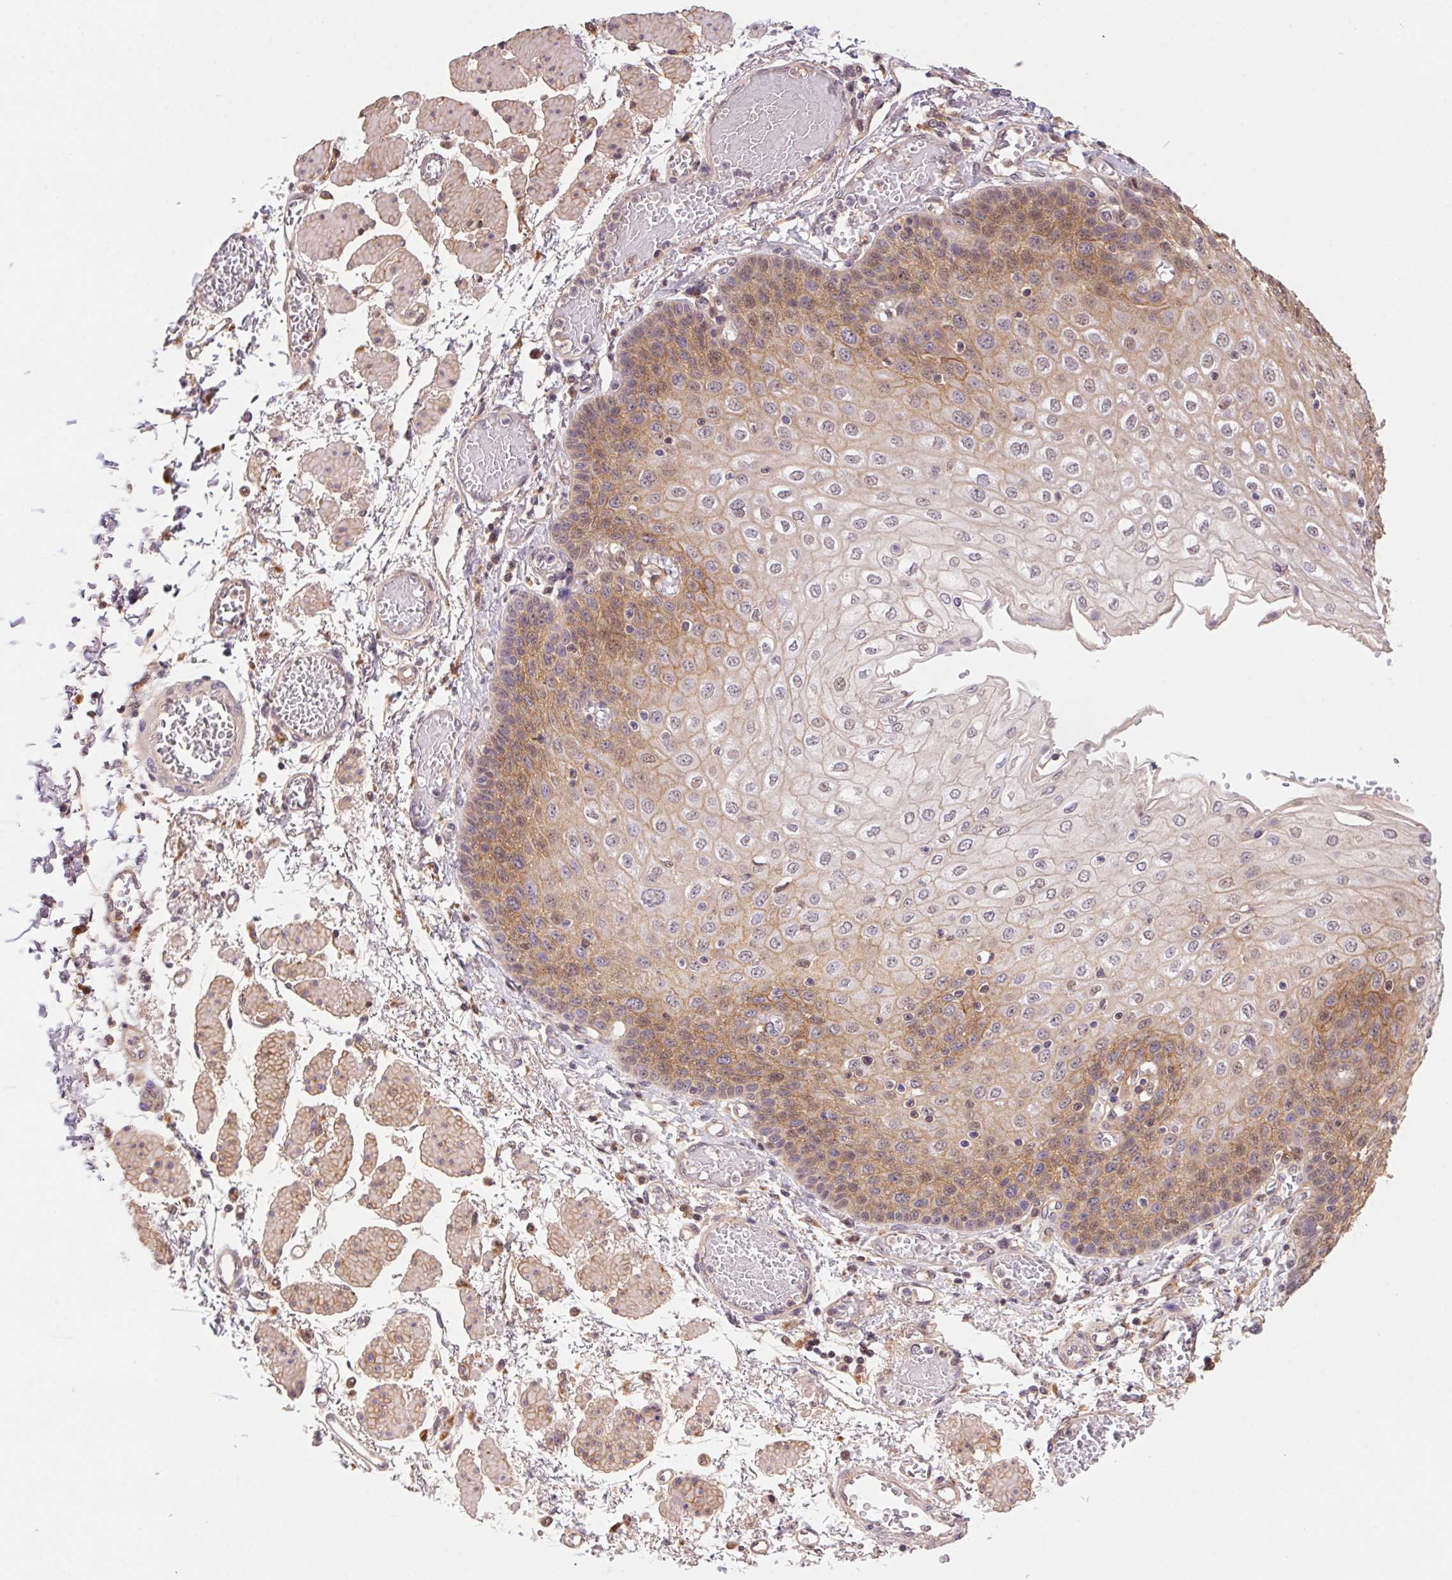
{"staining": {"intensity": "weak", "quantity": "25%-75%", "location": "cytoplasmic/membranous,nuclear"}, "tissue": "esophagus", "cell_type": "Squamous epithelial cells", "image_type": "normal", "snomed": [{"axis": "morphology", "description": "Normal tissue, NOS"}, {"axis": "morphology", "description": "Adenocarcinoma, NOS"}, {"axis": "topography", "description": "Esophagus"}], "caption": "The micrograph shows a brown stain indicating the presence of a protein in the cytoplasmic/membranous,nuclear of squamous epithelial cells in esophagus. The protein of interest is shown in brown color, while the nuclei are stained blue.", "gene": "SLC52A2", "patient": {"sex": "male", "age": 81}}